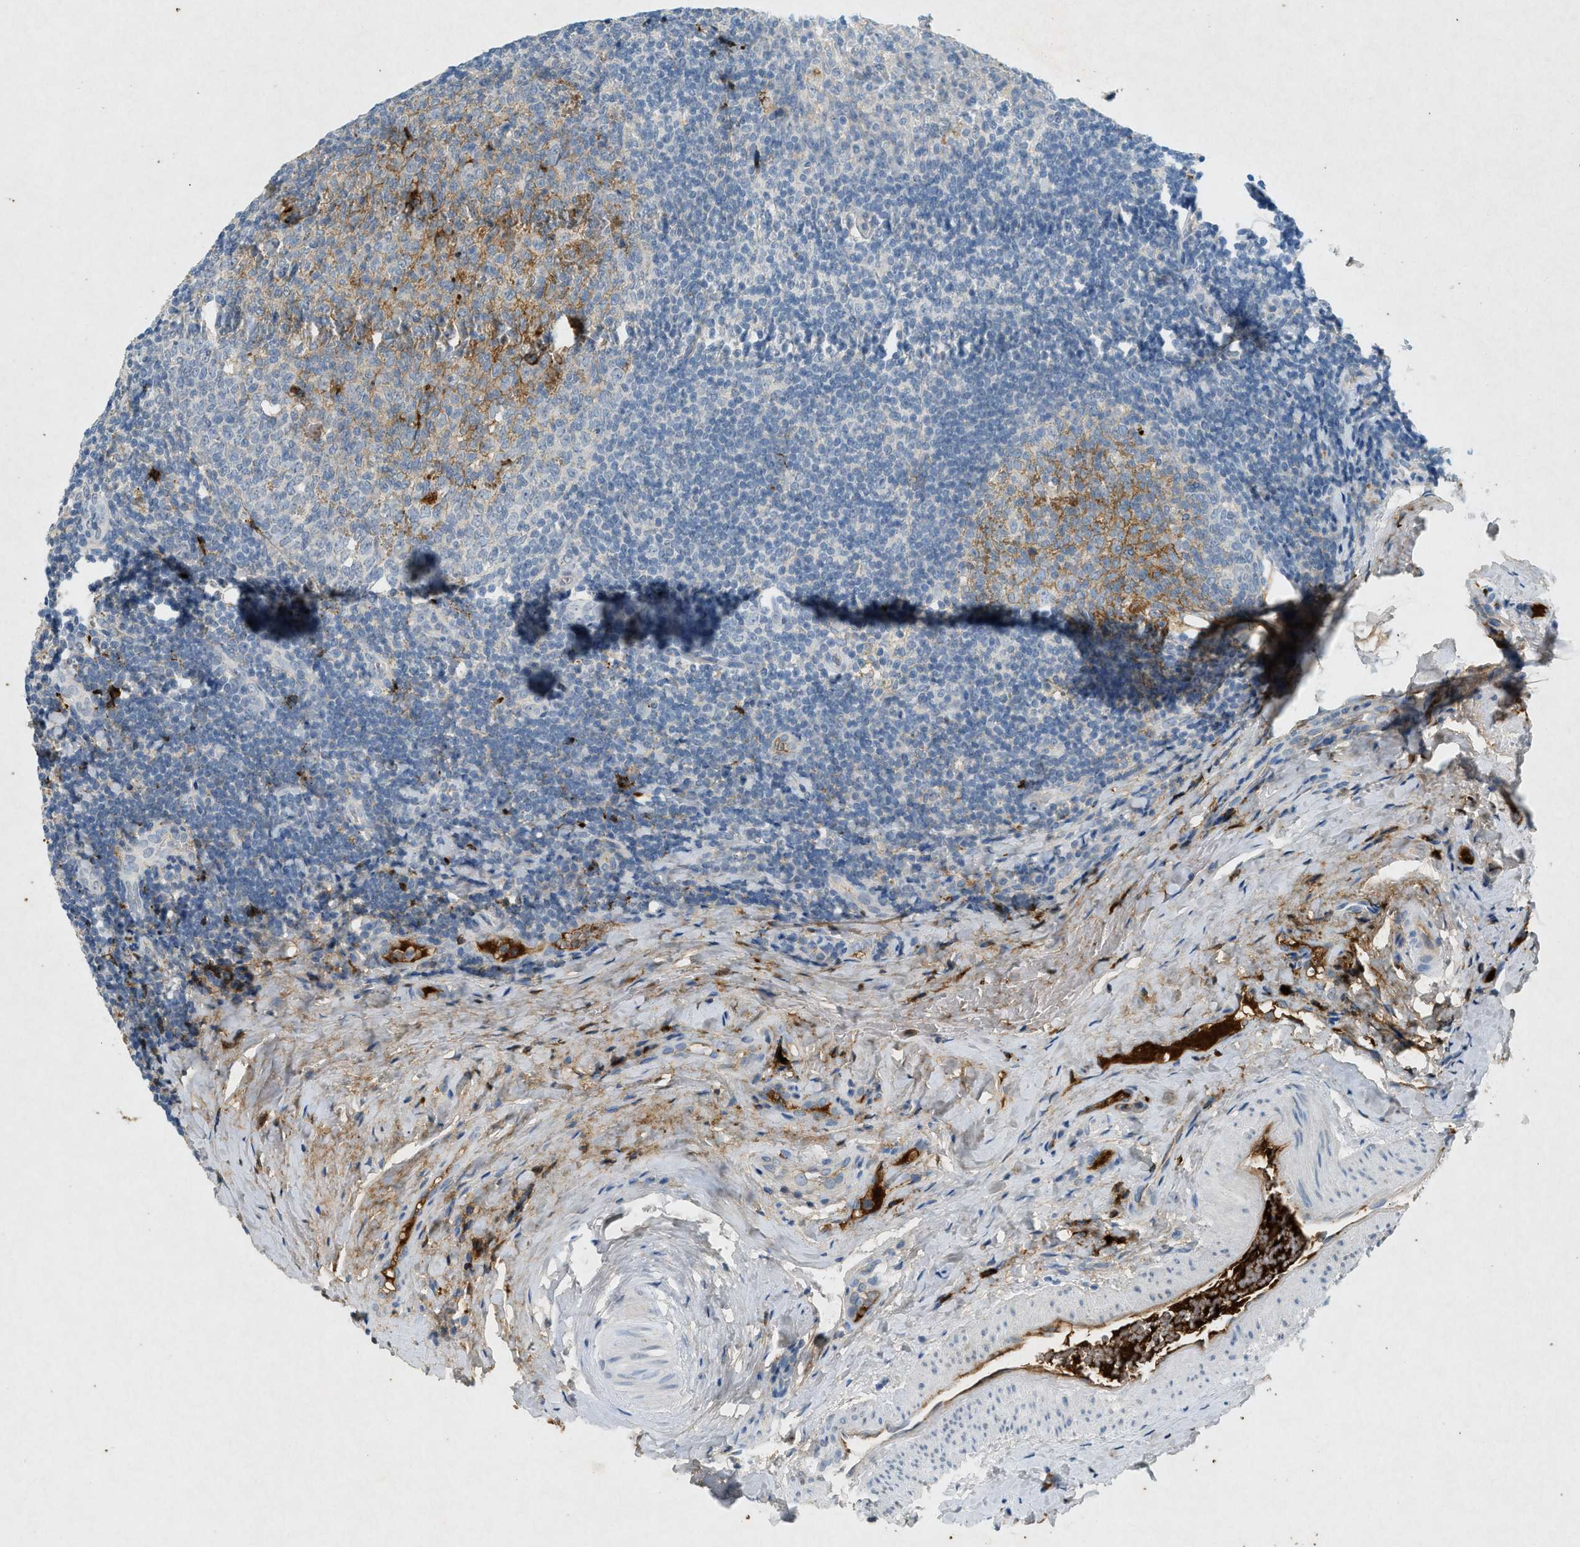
{"staining": {"intensity": "moderate", "quantity": "25%-75%", "location": "cytoplasmic/membranous"}, "tissue": "tonsil", "cell_type": "Germinal center cells", "image_type": "normal", "snomed": [{"axis": "morphology", "description": "Normal tissue, NOS"}, {"axis": "topography", "description": "Tonsil"}], "caption": "Protein staining displays moderate cytoplasmic/membranous staining in about 25%-75% of germinal center cells in unremarkable tonsil.", "gene": "F2", "patient": {"sex": "male", "age": 31}}